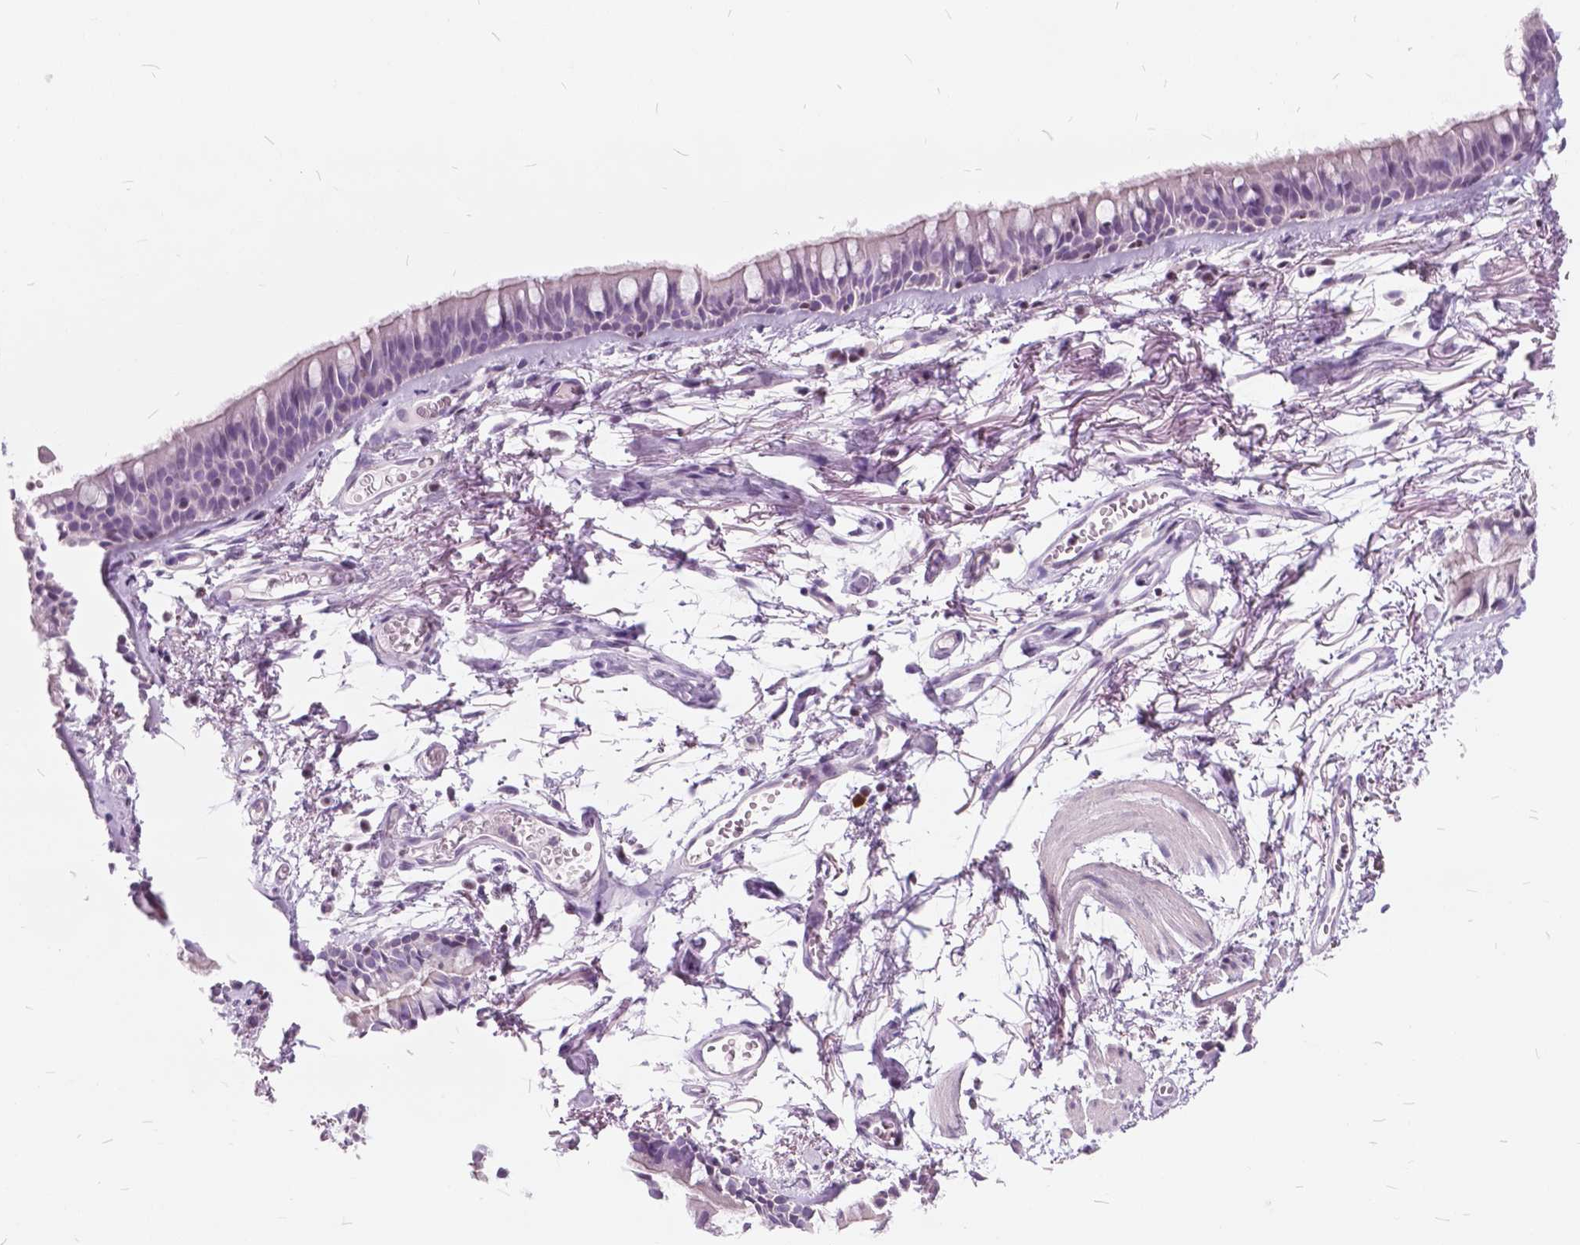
{"staining": {"intensity": "negative", "quantity": "none", "location": "none"}, "tissue": "soft tissue", "cell_type": "Fibroblasts", "image_type": "normal", "snomed": [{"axis": "morphology", "description": "Normal tissue, NOS"}, {"axis": "topography", "description": "Cartilage tissue"}, {"axis": "topography", "description": "Bronchus"}], "caption": "Fibroblasts show no significant staining in benign soft tissue. The staining was performed using DAB to visualize the protein expression in brown, while the nuclei were stained in blue with hematoxylin (Magnification: 20x).", "gene": "SP140", "patient": {"sex": "female", "age": 79}}